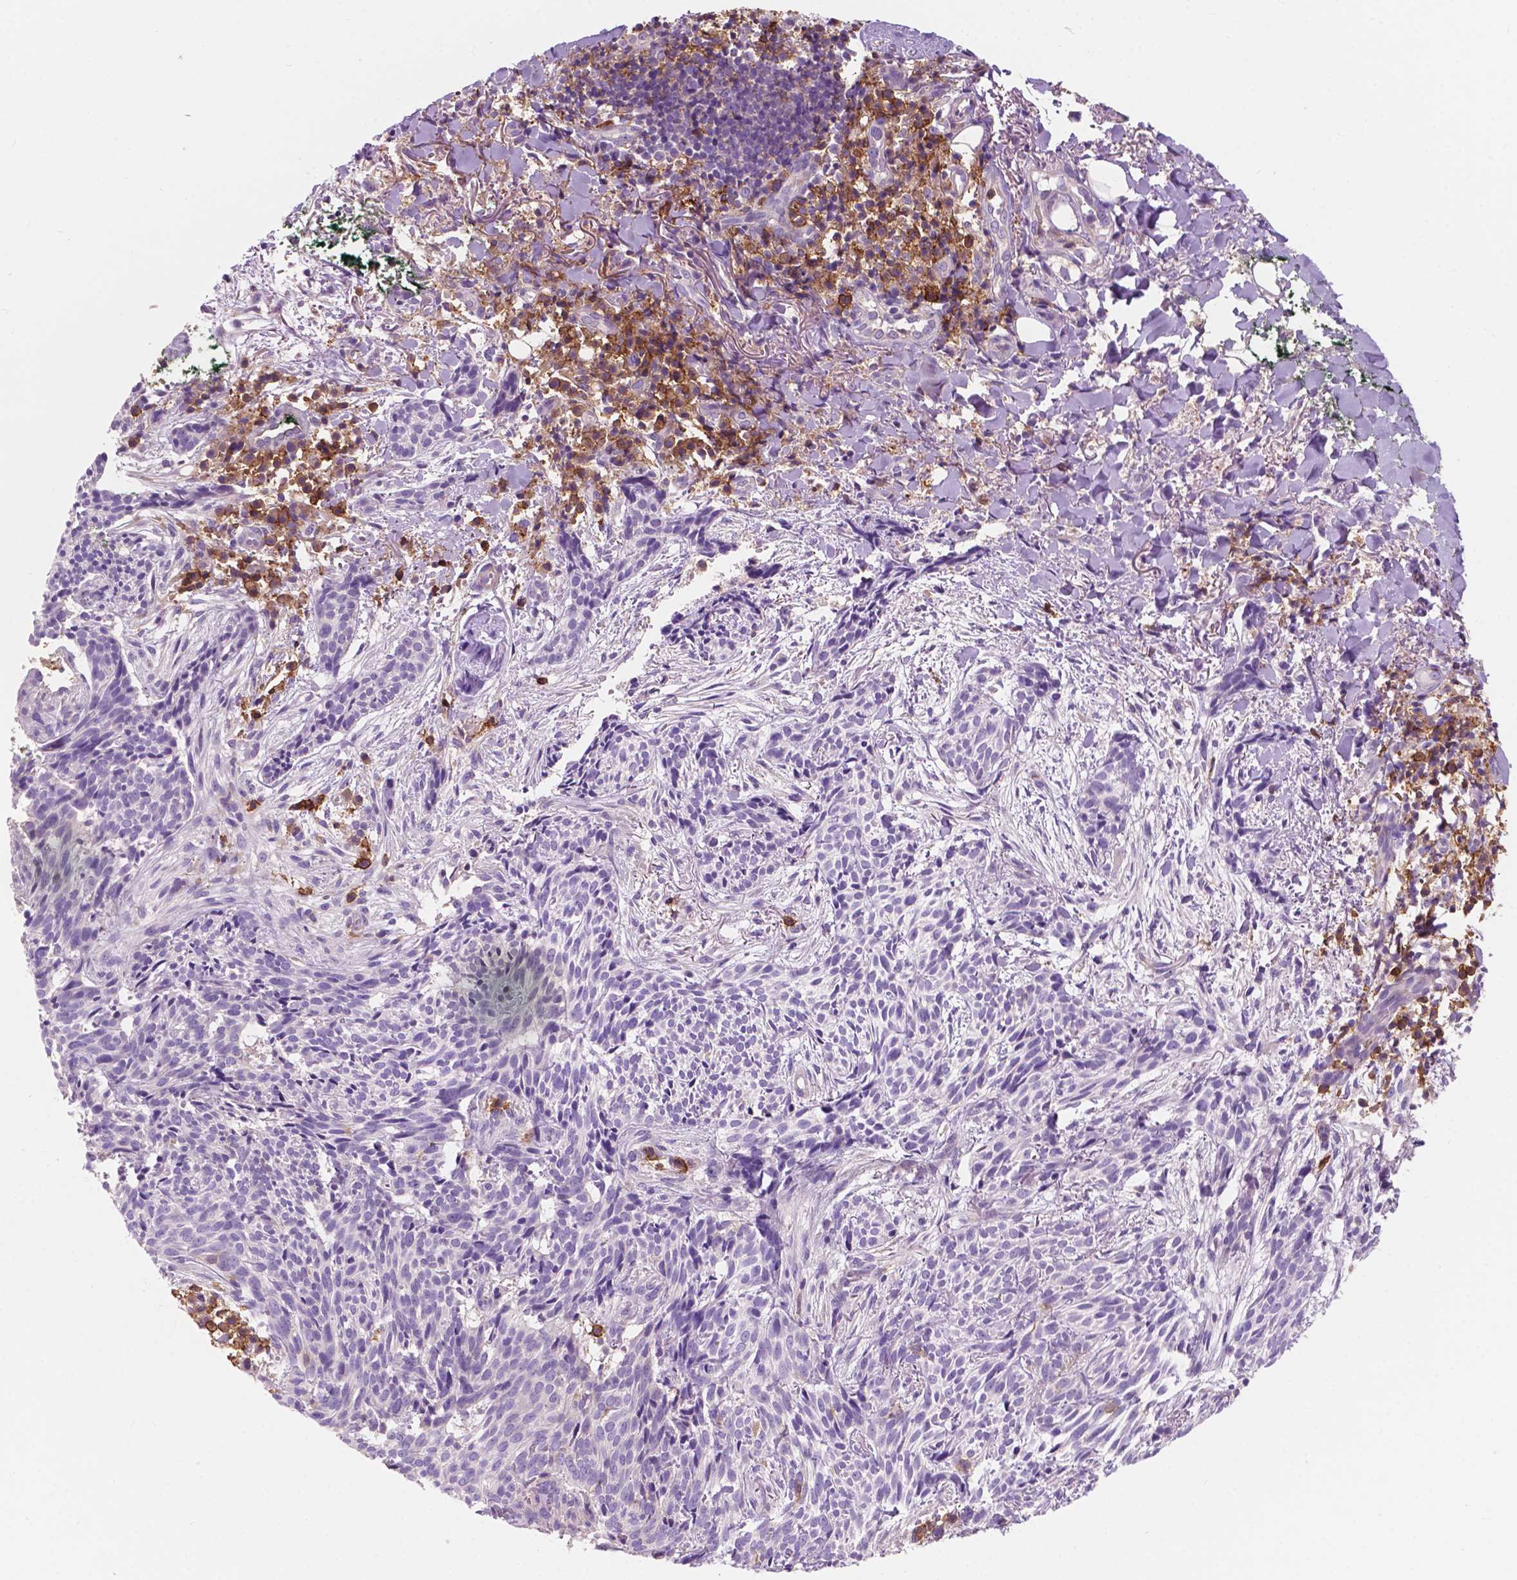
{"staining": {"intensity": "negative", "quantity": "none", "location": "none"}, "tissue": "skin cancer", "cell_type": "Tumor cells", "image_type": "cancer", "snomed": [{"axis": "morphology", "description": "Basal cell carcinoma"}, {"axis": "topography", "description": "Skin"}], "caption": "Immunohistochemistry (IHC) micrograph of neoplastic tissue: human skin cancer stained with DAB shows no significant protein expression in tumor cells. (DAB immunohistochemistry, high magnification).", "gene": "SEMA4A", "patient": {"sex": "male", "age": 71}}